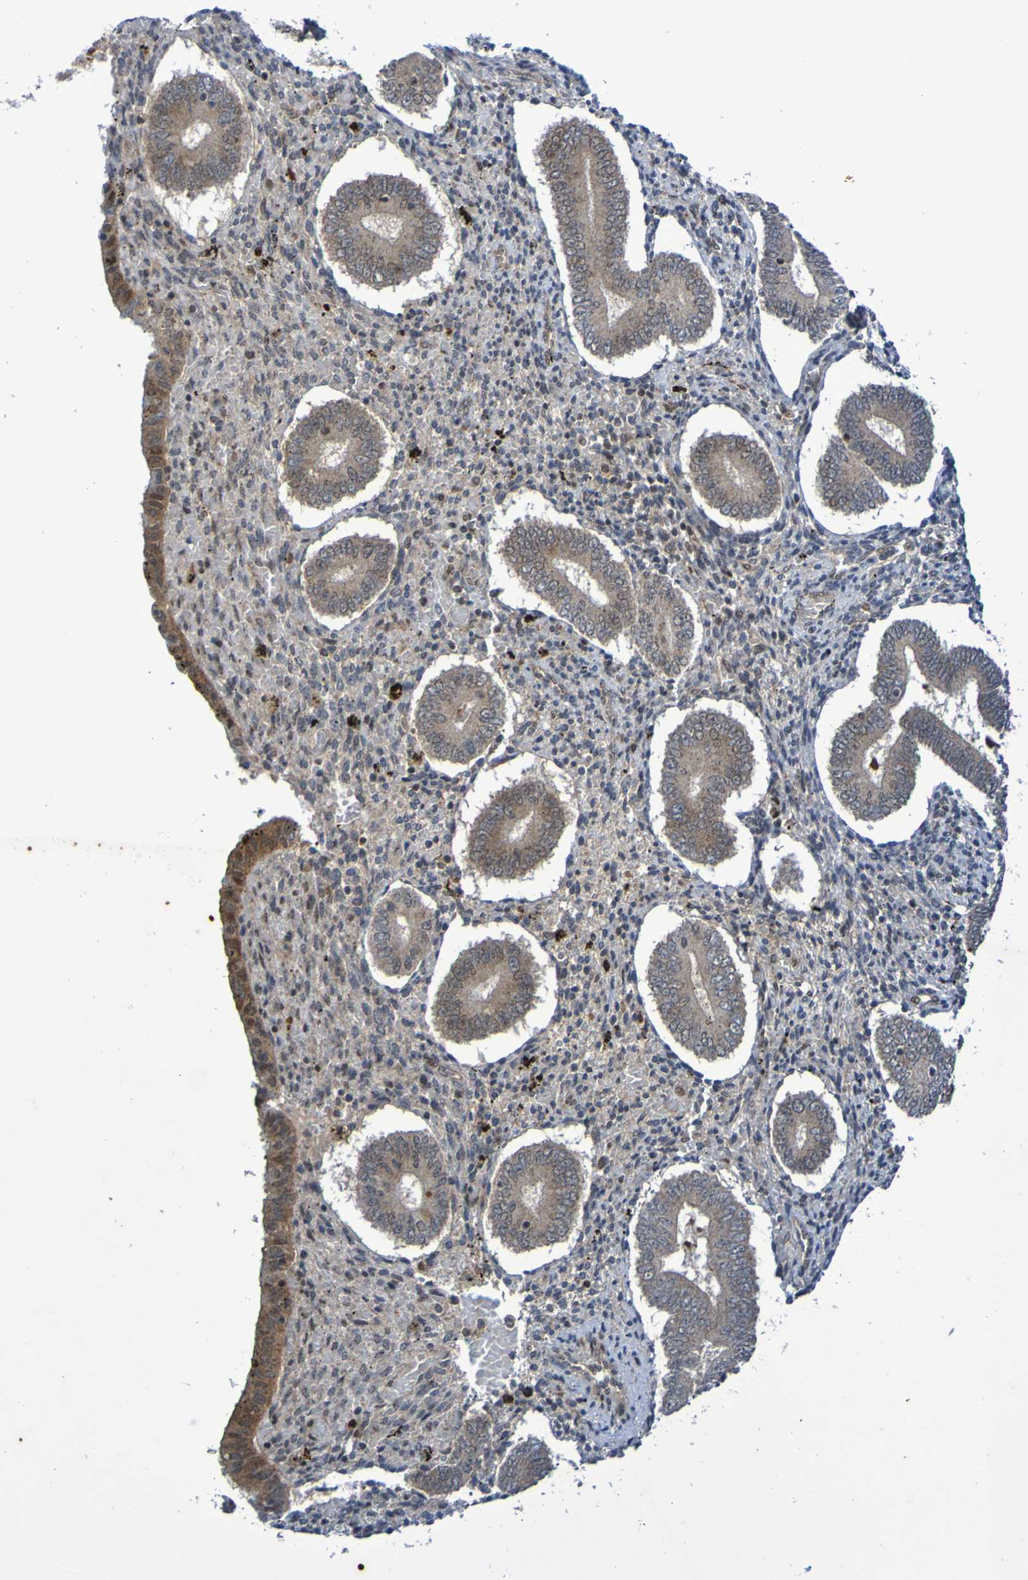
{"staining": {"intensity": "negative", "quantity": "none", "location": "none"}, "tissue": "endometrium", "cell_type": "Cells in endometrial stroma", "image_type": "normal", "snomed": [{"axis": "morphology", "description": "Normal tissue, NOS"}, {"axis": "topography", "description": "Endometrium"}], "caption": "Immunohistochemistry image of unremarkable endometrium: endometrium stained with DAB (3,3'-diaminobenzidine) shows no significant protein staining in cells in endometrial stroma.", "gene": "ITLN1", "patient": {"sex": "female", "age": 42}}